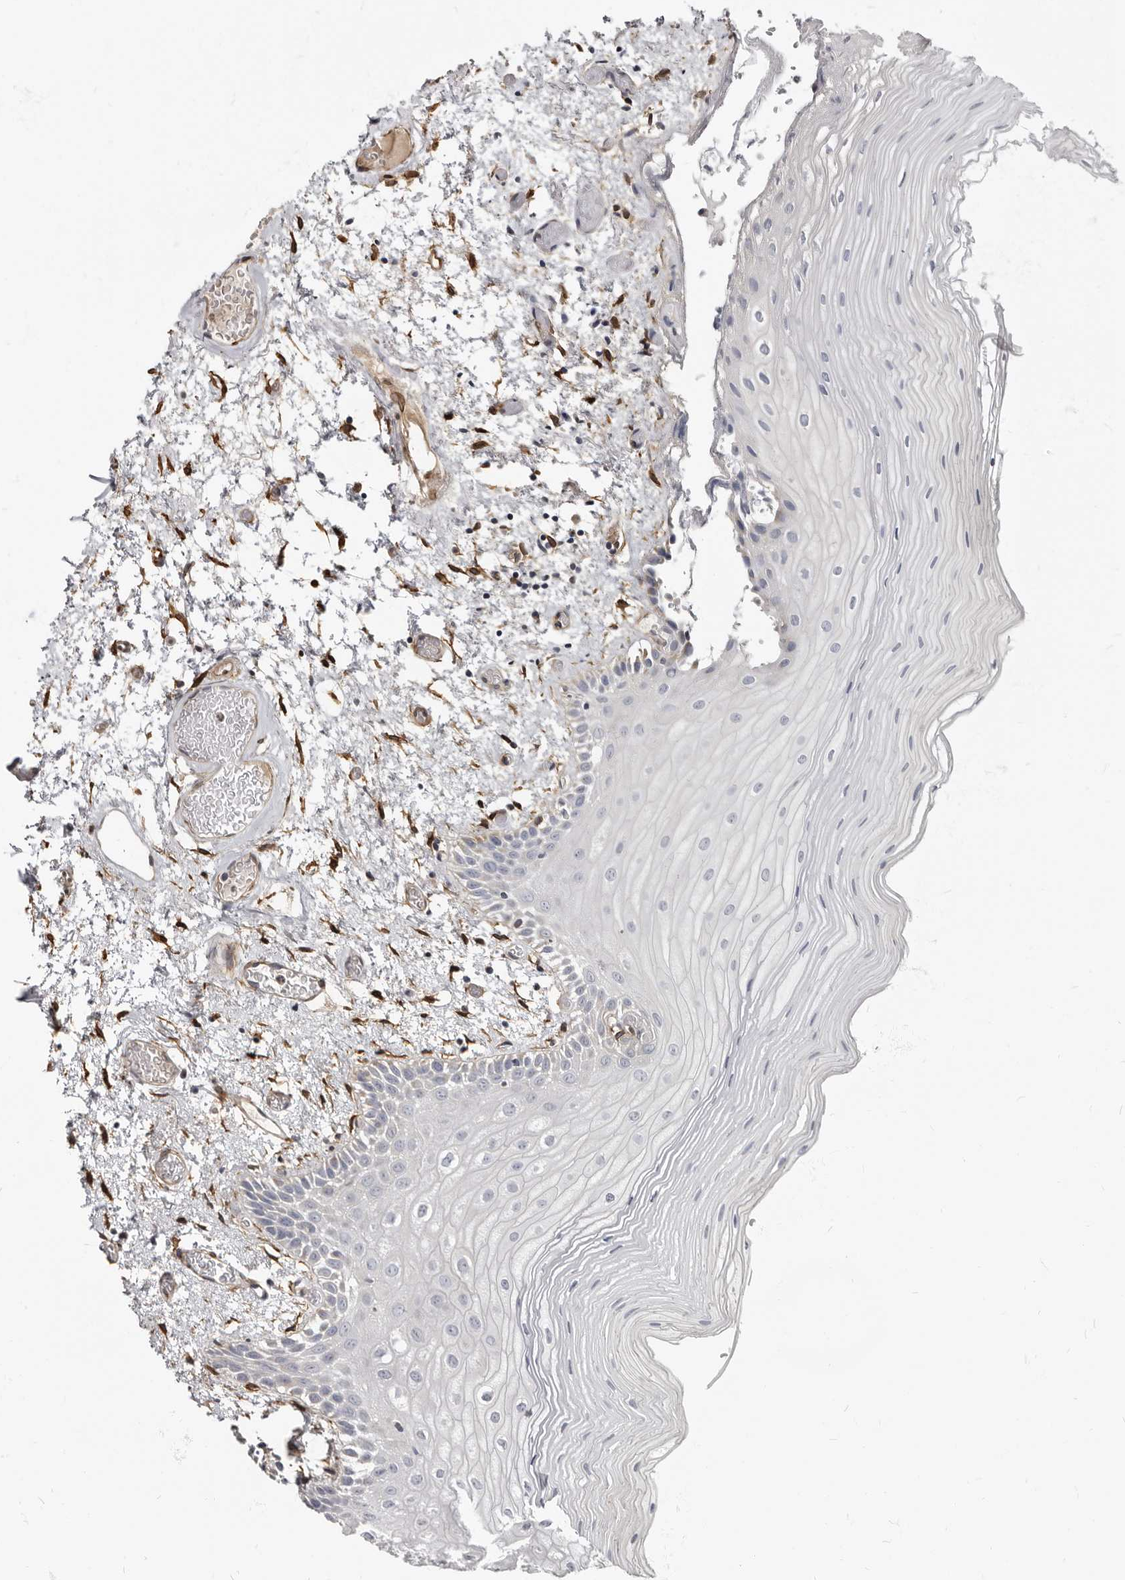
{"staining": {"intensity": "negative", "quantity": "none", "location": "none"}, "tissue": "oral mucosa", "cell_type": "Squamous epithelial cells", "image_type": "normal", "snomed": [{"axis": "morphology", "description": "Normal tissue, NOS"}, {"axis": "topography", "description": "Oral tissue"}], "caption": "The immunohistochemistry (IHC) micrograph has no significant staining in squamous epithelial cells of oral mucosa. Nuclei are stained in blue.", "gene": "MRGPRF", "patient": {"sex": "male", "age": 52}}